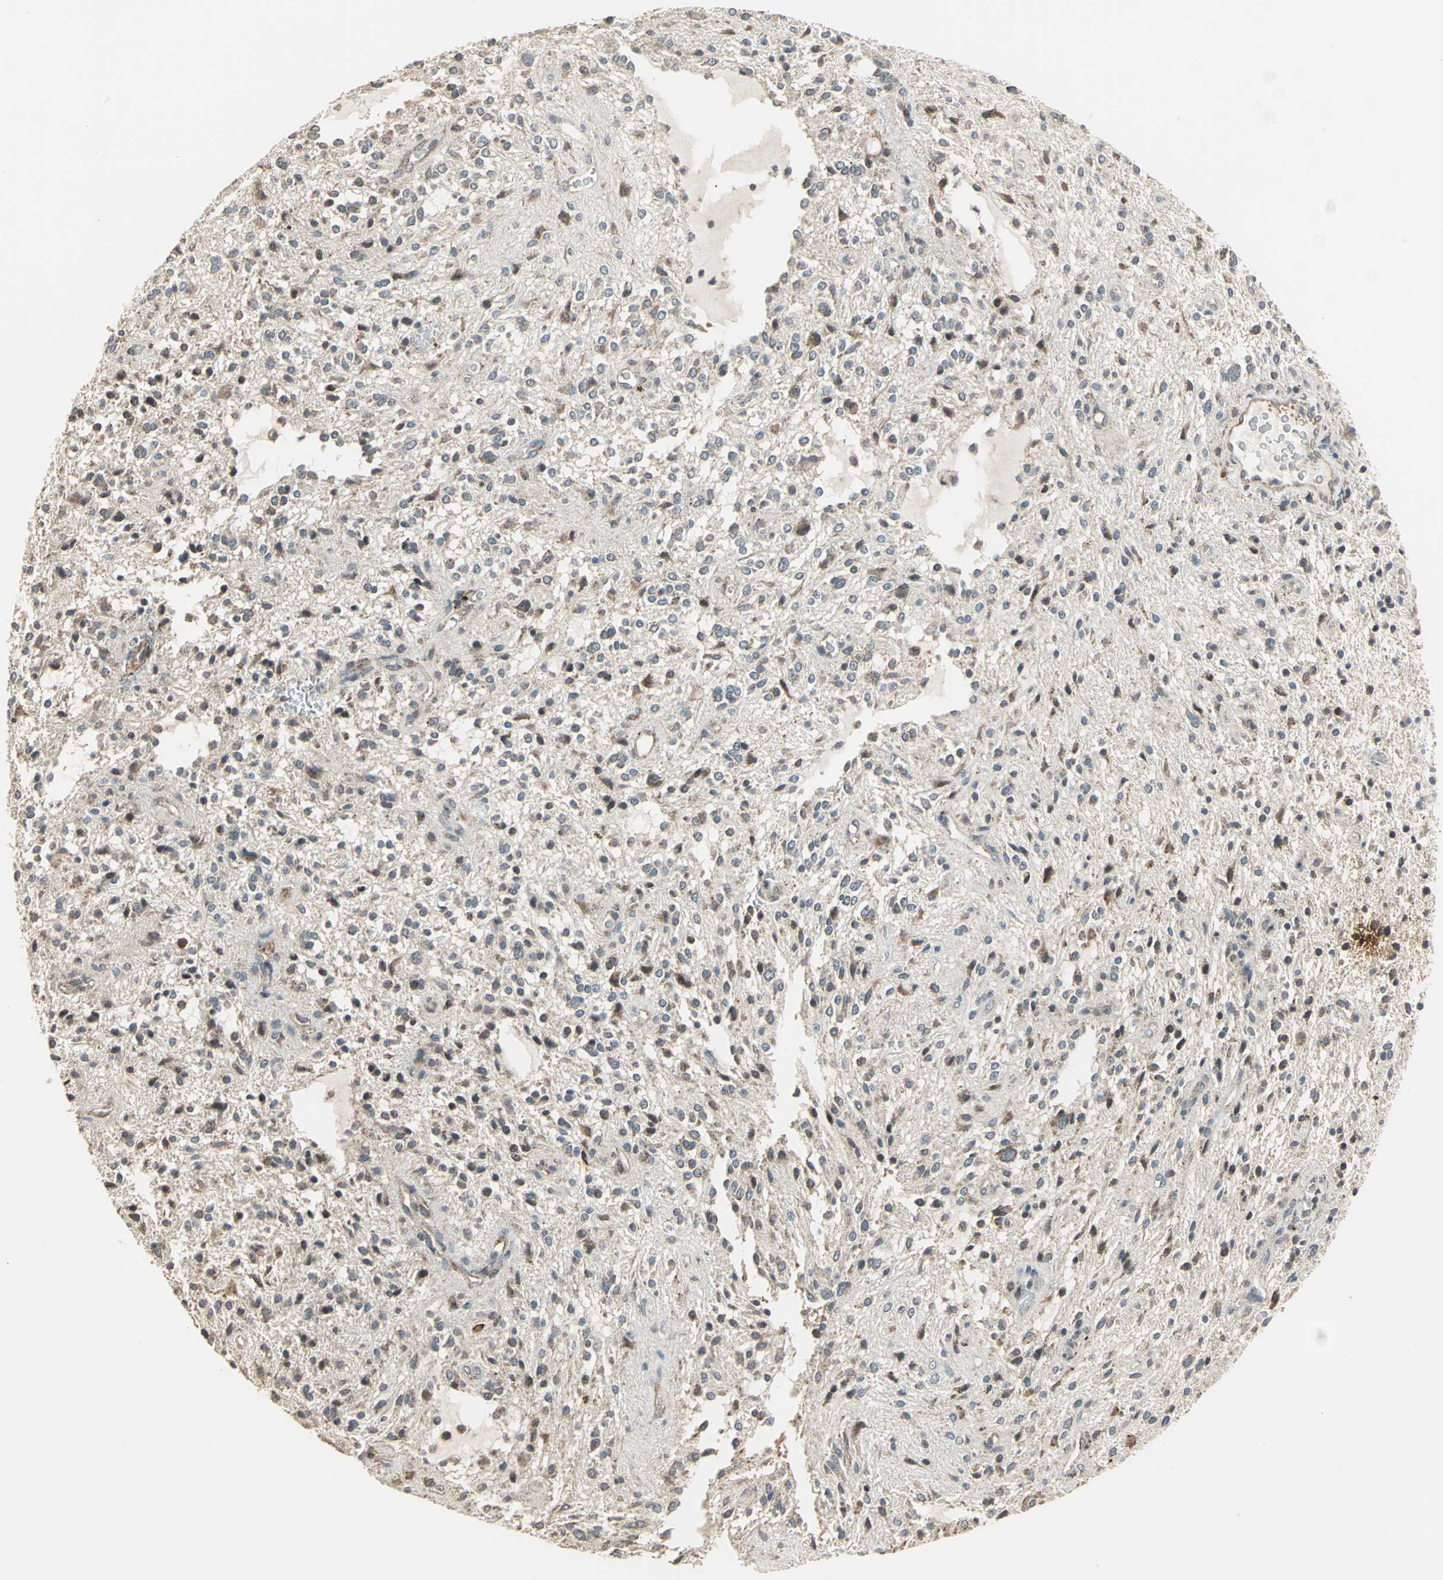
{"staining": {"intensity": "weak", "quantity": ">75%", "location": "cytoplasmic/membranous"}, "tissue": "glioma", "cell_type": "Tumor cells", "image_type": "cancer", "snomed": [{"axis": "morphology", "description": "Glioma, malignant, NOS"}, {"axis": "topography", "description": "Cerebellum"}], "caption": "The photomicrograph exhibits immunohistochemical staining of glioma (malignant). There is weak cytoplasmic/membranous positivity is appreciated in about >75% of tumor cells. (brown staining indicates protein expression, while blue staining denotes nuclei).", "gene": "DNAJB4", "patient": {"sex": "female", "age": 10}}